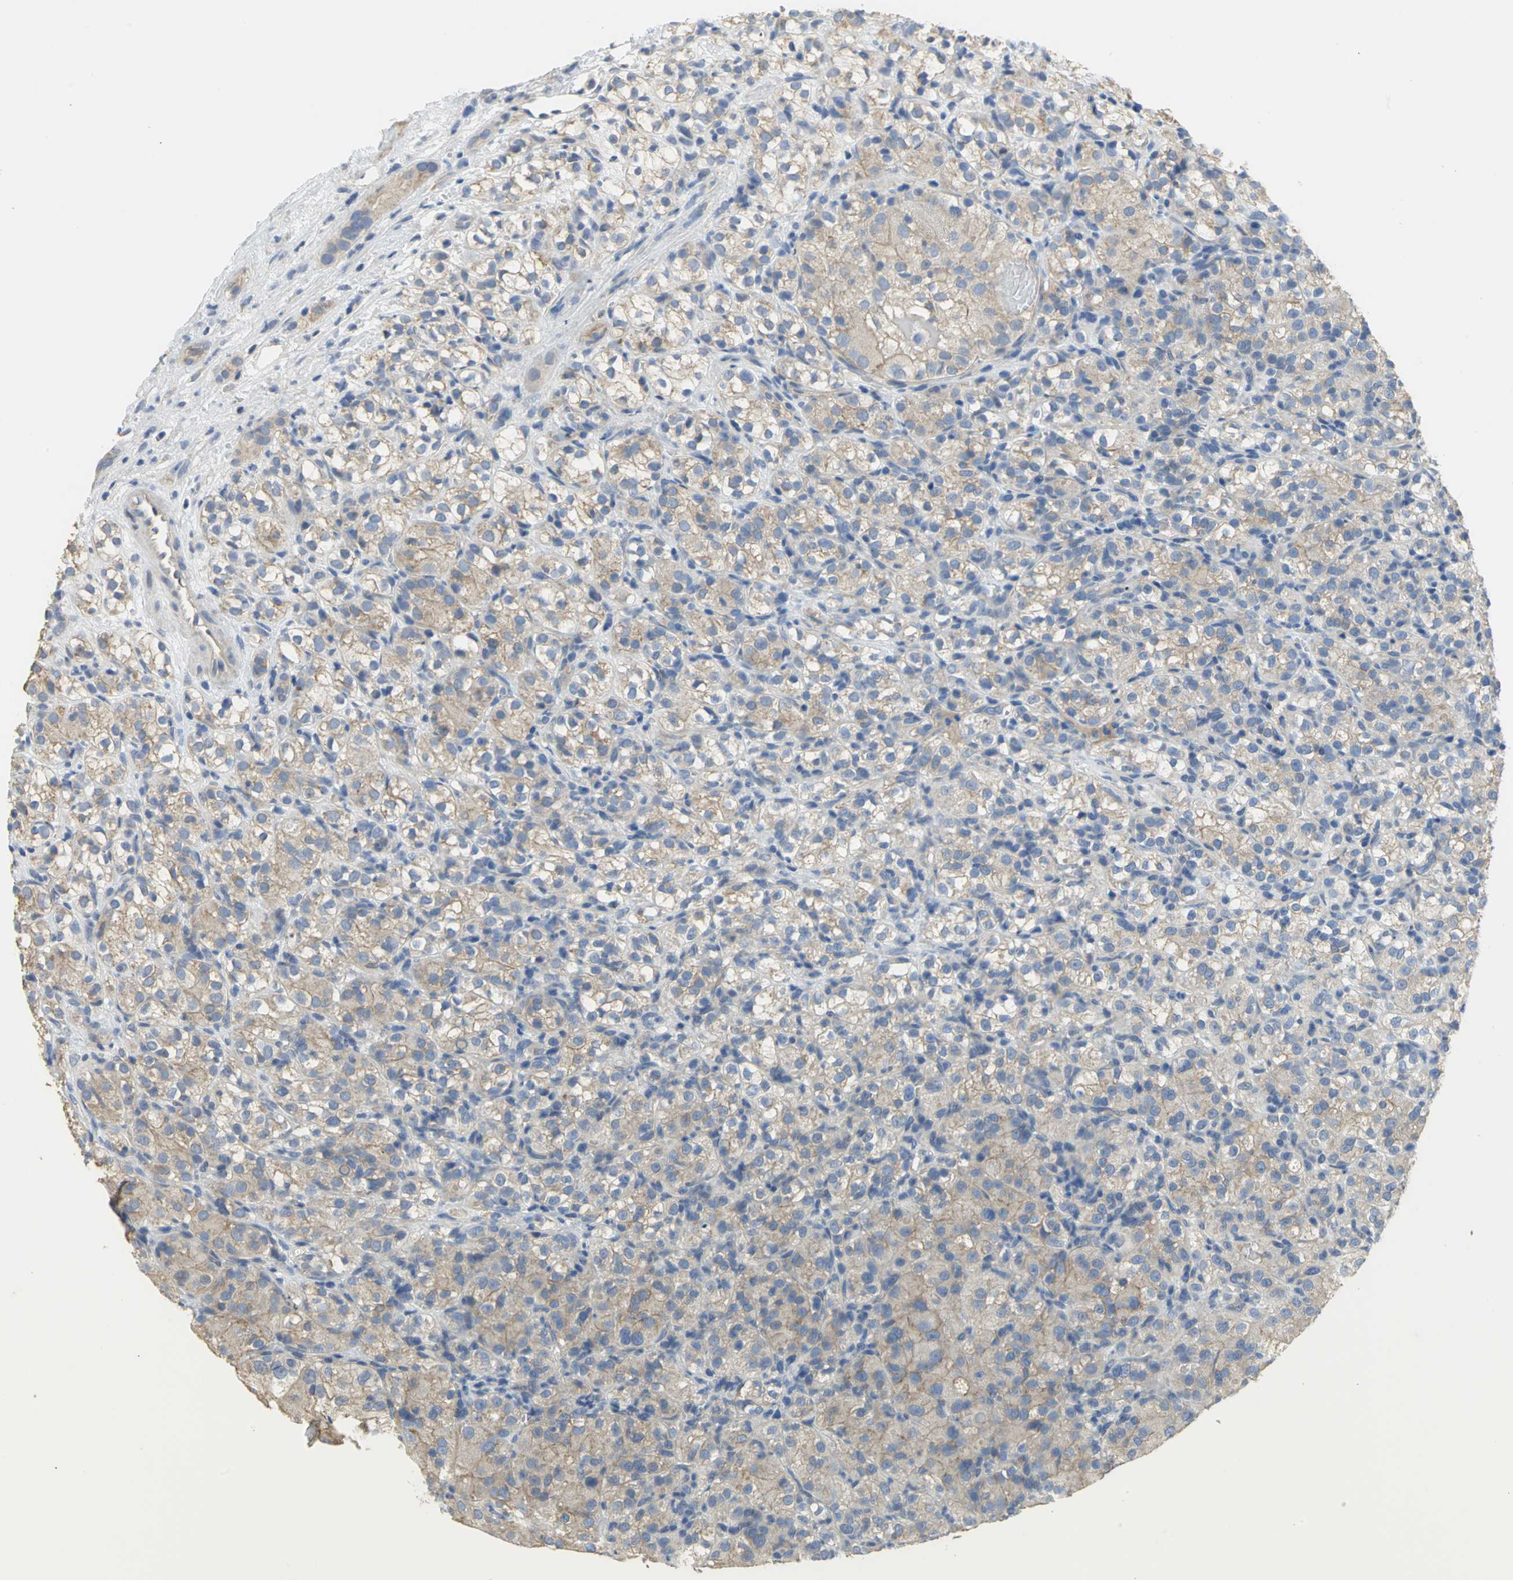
{"staining": {"intensity": "weak", "quantity": ">75%", "location": "cytoplasmic/membranous"}, "tissue": "renal cancer", "cell_type": "Tumor cells", "image_type": "cancer", "snomed": [{"axis": "morphology", "description": "Normal tissue, NOS"}, {"axis": "morphology", "description": "Adenocarcinoma, NOS"}, {"axis": "topography", "description": "Kidney"}], "caption": "IHC of human renal cancer (adenocarcinoma) shows low levels of weak cytoplasmic/membranous positivity in approximately >75% of tumor cells.", "gene": "HTR1F", "patient": {"sex": "male", "age": 61}}